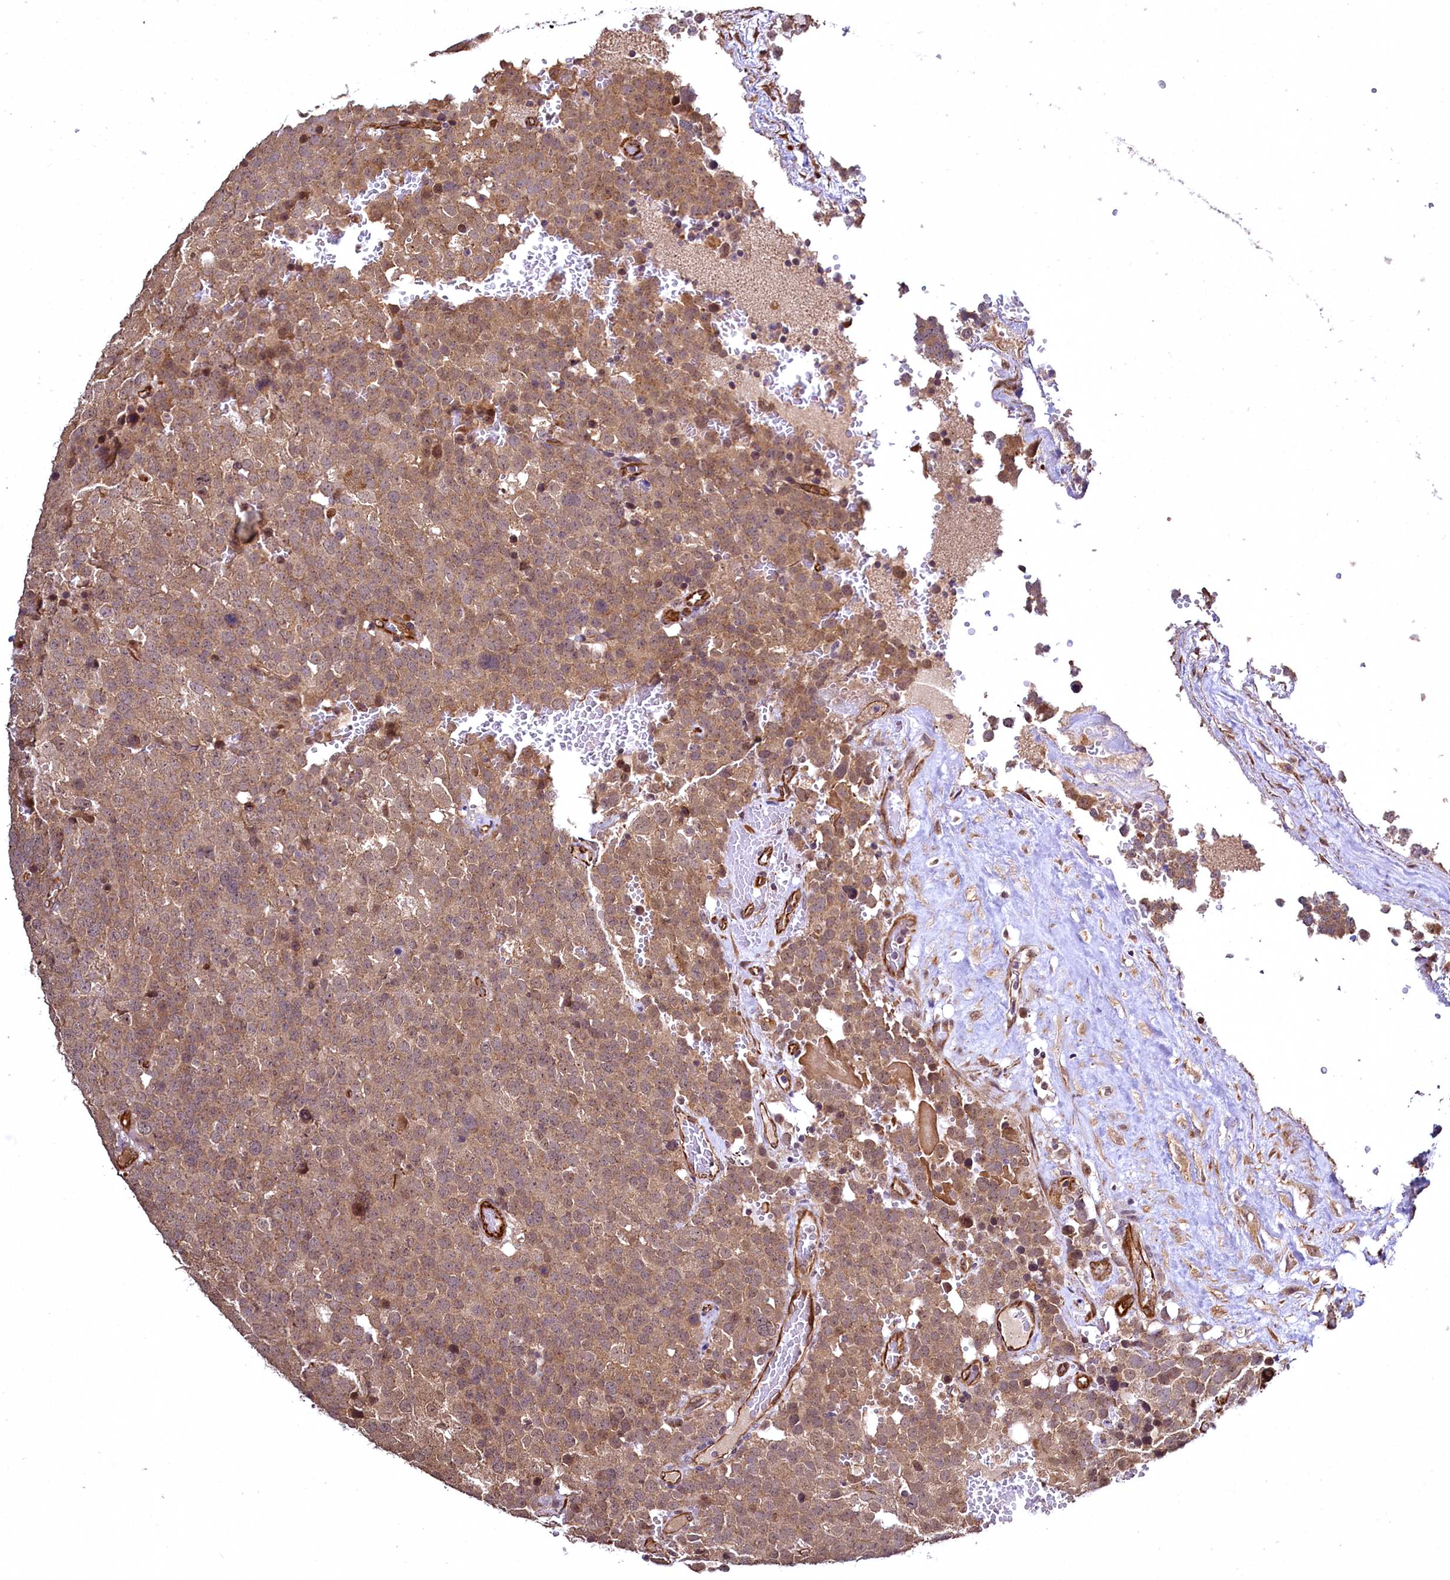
{"staining": {"intensity": "moderate", "quantity": ">75%", "location": "cytoplasmic/membranous"}, "tissue": "testis cancer", "cell_type": "Tumor cells", "image_type": "cancer", "snomed": [{"axis": "morphology", "description": "Seminoma, NOS"}, {"axis": "topography", "description": "Testis"}], "caption": "Seminoma (testis) was stained to show a protein in brown. There is medium levels of moderate cytoplasmic/membranous positivity in about >75% of tumor cells.", "gene": "TBCEL", "patient": {"sex": "male", "age": 71}}